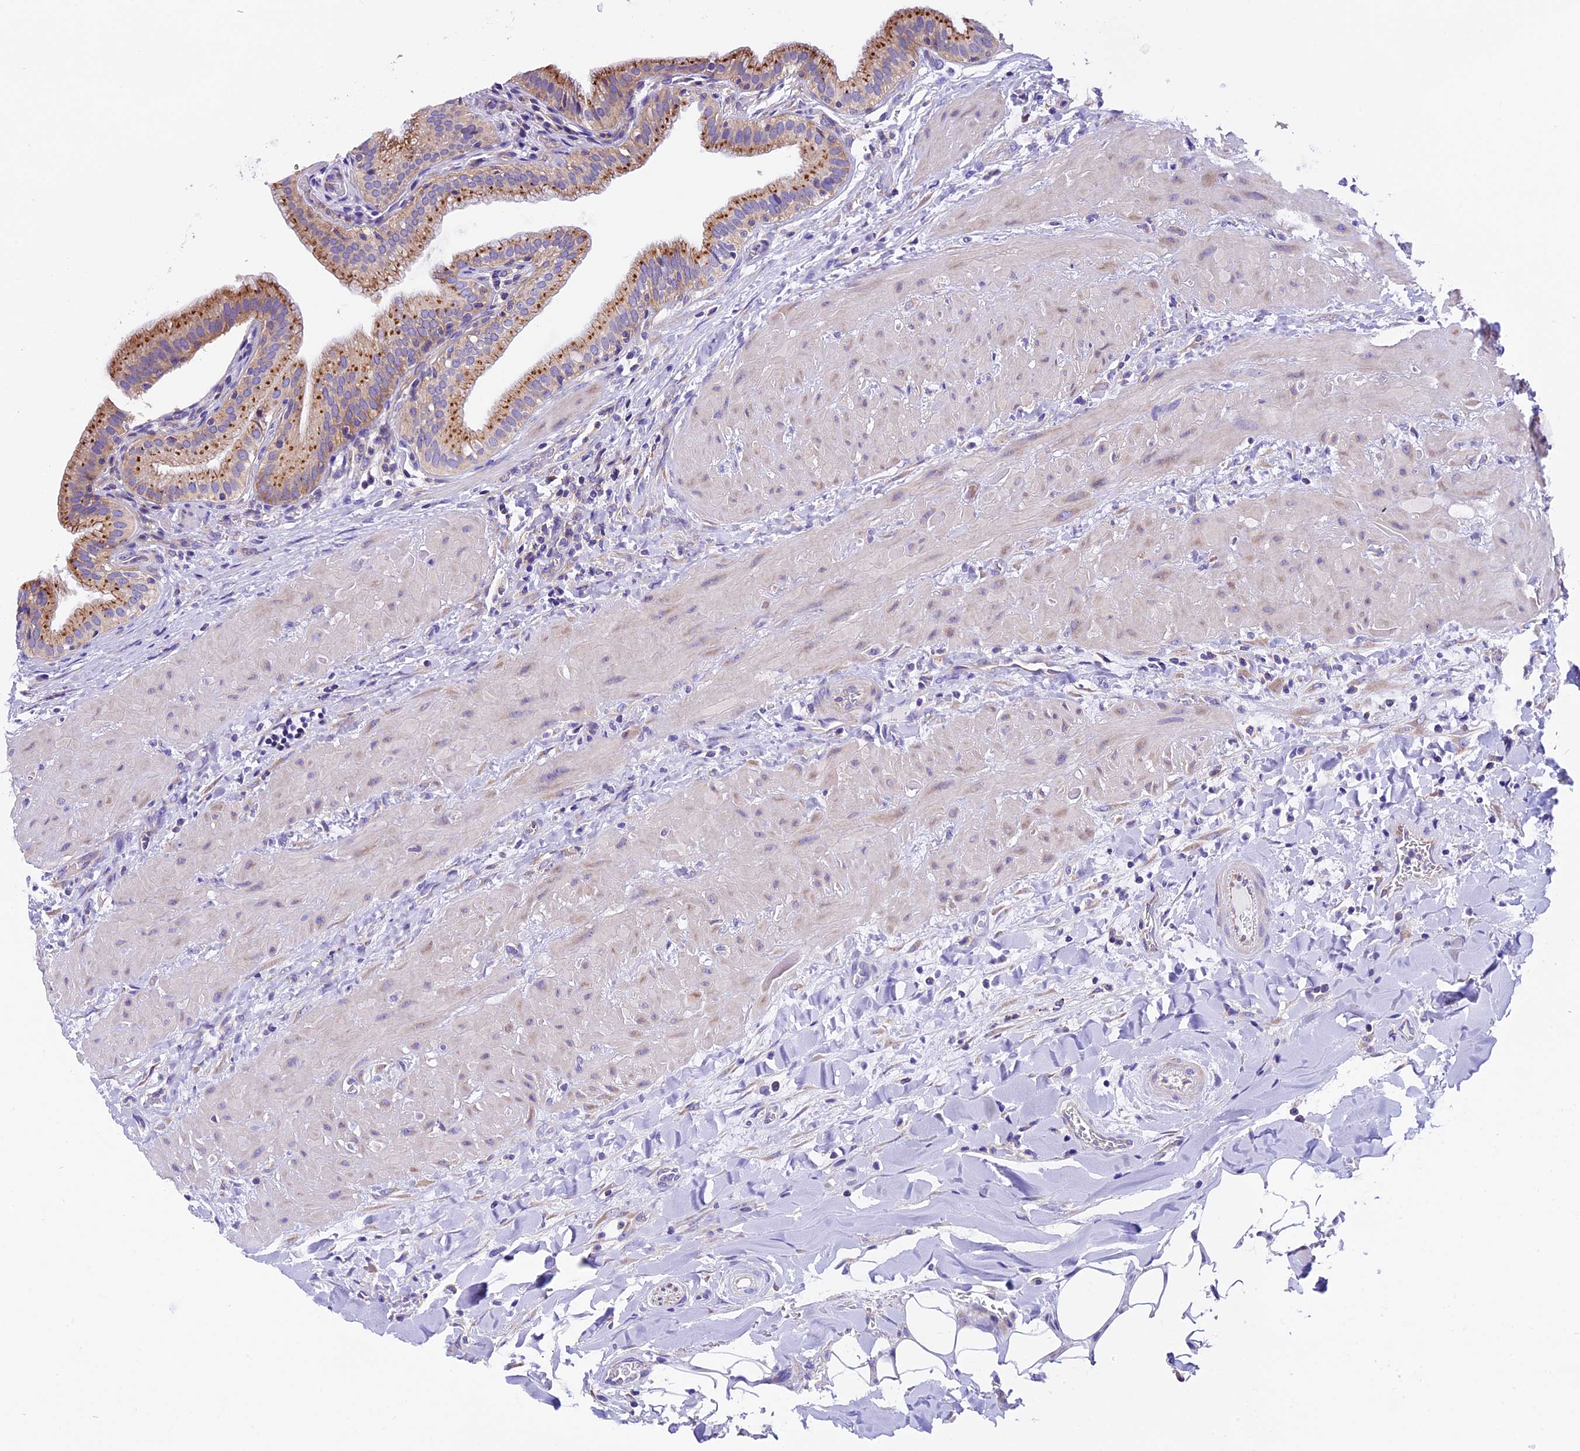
{"staining": {"intensity": "strong", "quantity": ">75%", "location": "cytoplasmic/membranous"}, "tissue": "gallbladder", "cell_type": "Glandular cells", "image_type": "normal", "snomed": [{"axis": "morphology", "description": "Normal tissue, NOS"}, {"axis": "topography", "description": "Gallbladder"}], "caption": "Immunohistochemical staining of benign human gallbladder shows >75% levels of strong cytoplasmic/membranous protein positivity in approximately >75% of glandular cells. Nuclei are stained in blue.", "gene": "COMTD1", "patient": {"sex": "male", "age": 24}}